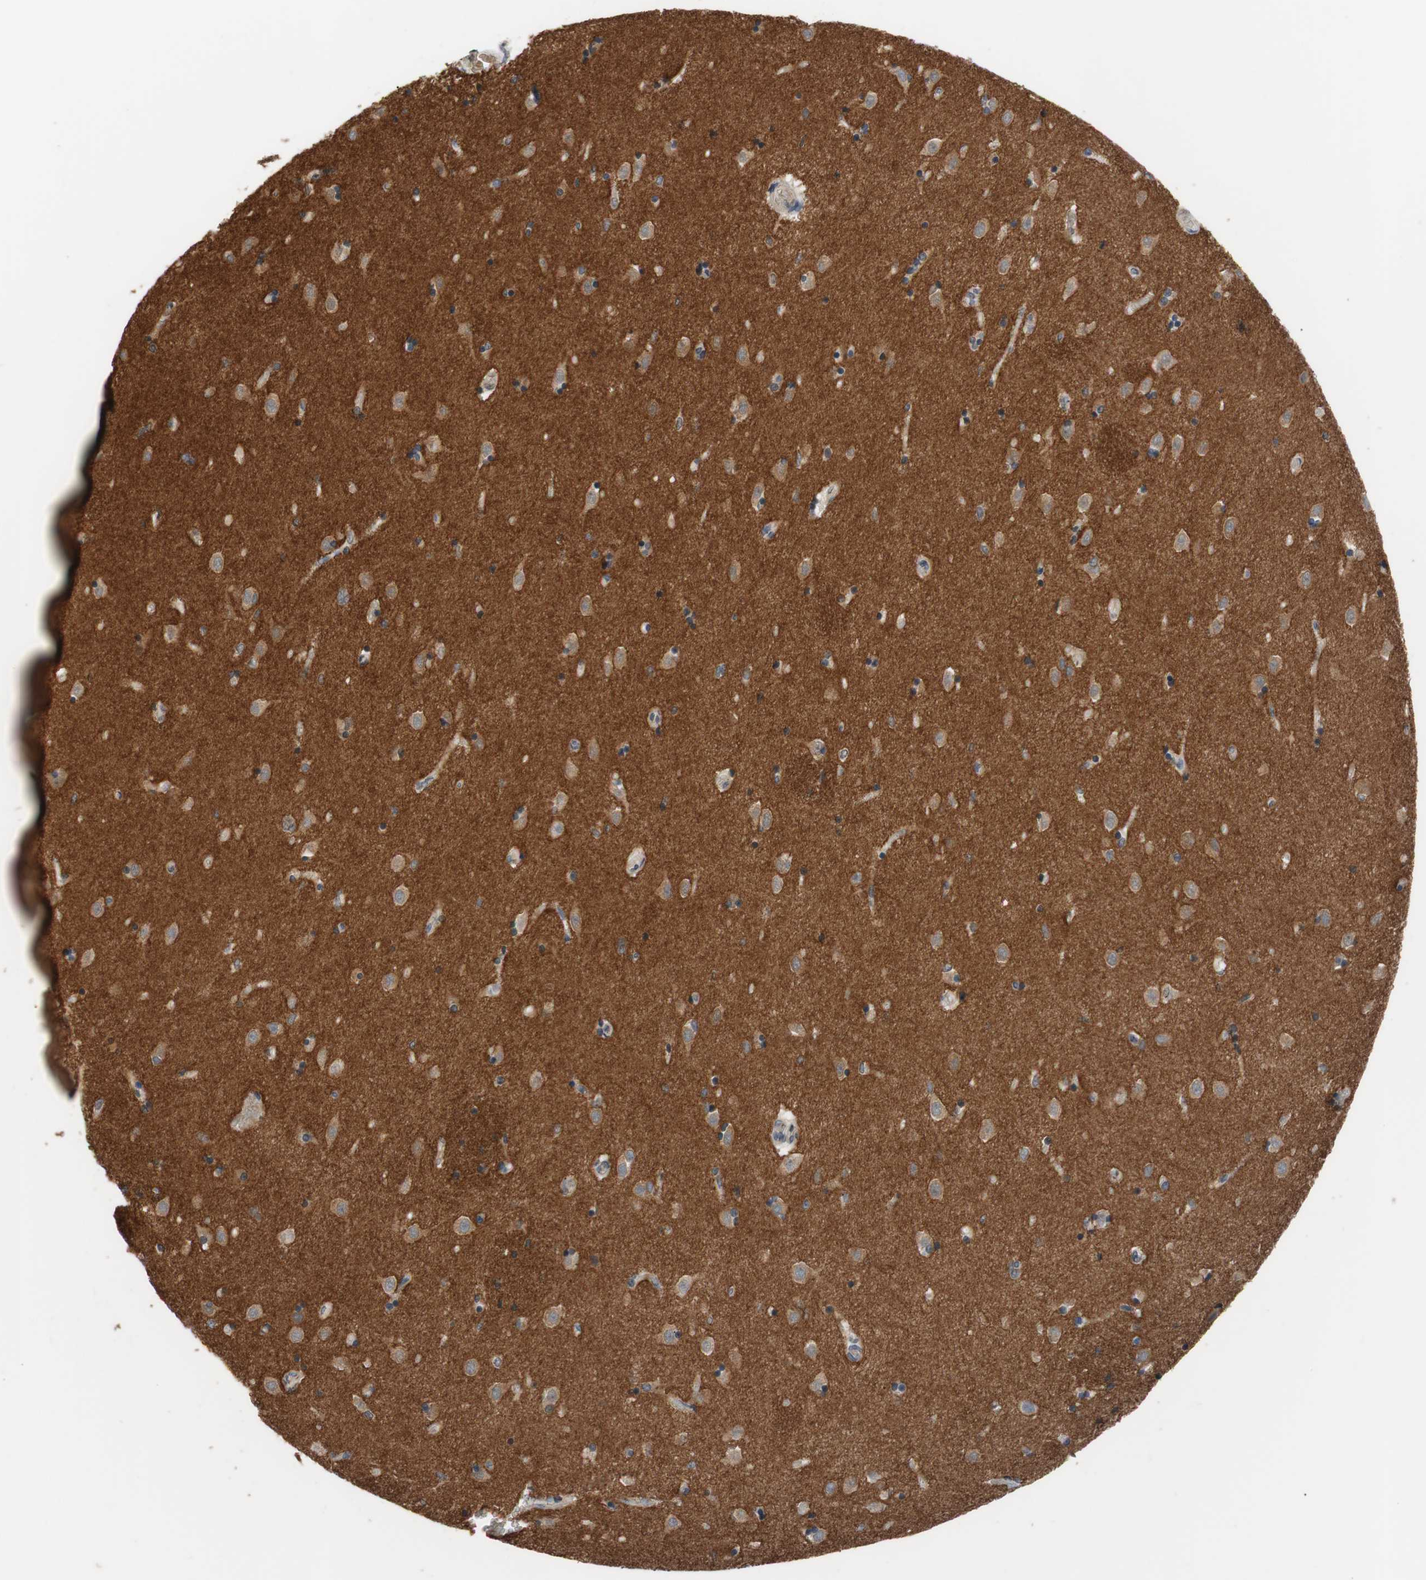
{"staining": {"intensity": "negative", "quantity": "none", "location": "none"}, "tissue": "caudate", "cell_type": "Glial cells", "image_type": "normal", "snomed": [{"axis": "morphology", "description": "Normal tissue, NOS"}, {"axis": "topography", "description": "Lateral ventricle wall"}], "caption": "A high-resolution photomicrograph shows IHC staining of normal caudate, which exhibits no significant positivity in glial cells.", "gene": "ADD2", "patient": {"sex": "female", "age": 54}}